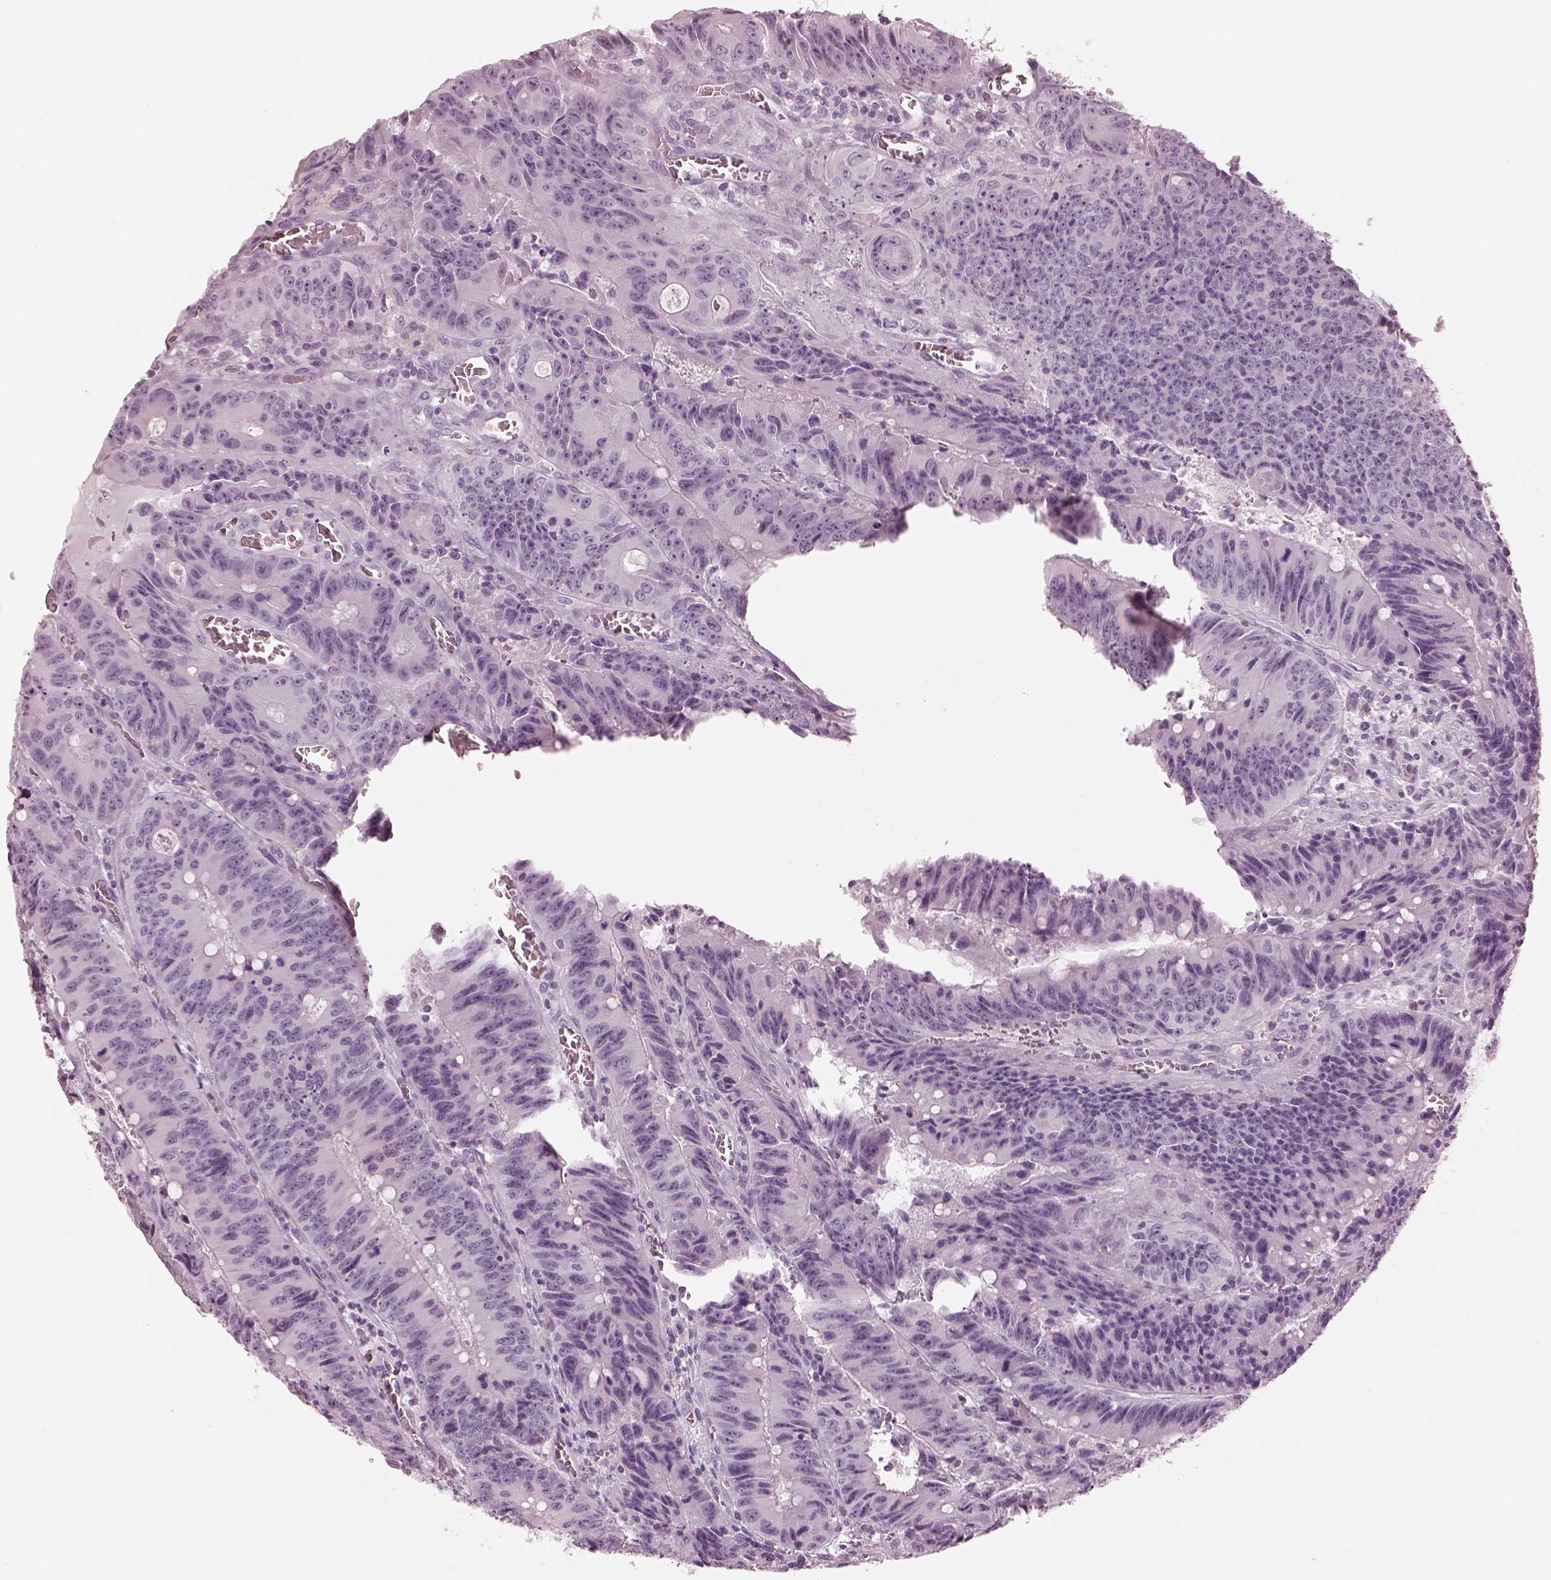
{"staining": {"intensity": "negative", "quantity": "none", "location": "none"}, "tissue": "colorectal cancer", "cell_type": "Tumor cells", "image_type": "cancer", "snomed": [{"axis": "morphology", "description": "Adenocarcinoma, NOS"}, {"axis": "topography", "description": "Rectum"}], "caption": "The micrograph exhibits no staining of tumor cells in colorectal cancer (adenocarcinoma). (Brightfield microscopy of DAB immunohistochemistry at high magnification).", "gene": "RSPH9", "patient": {"sex": "female", "age": 72}}